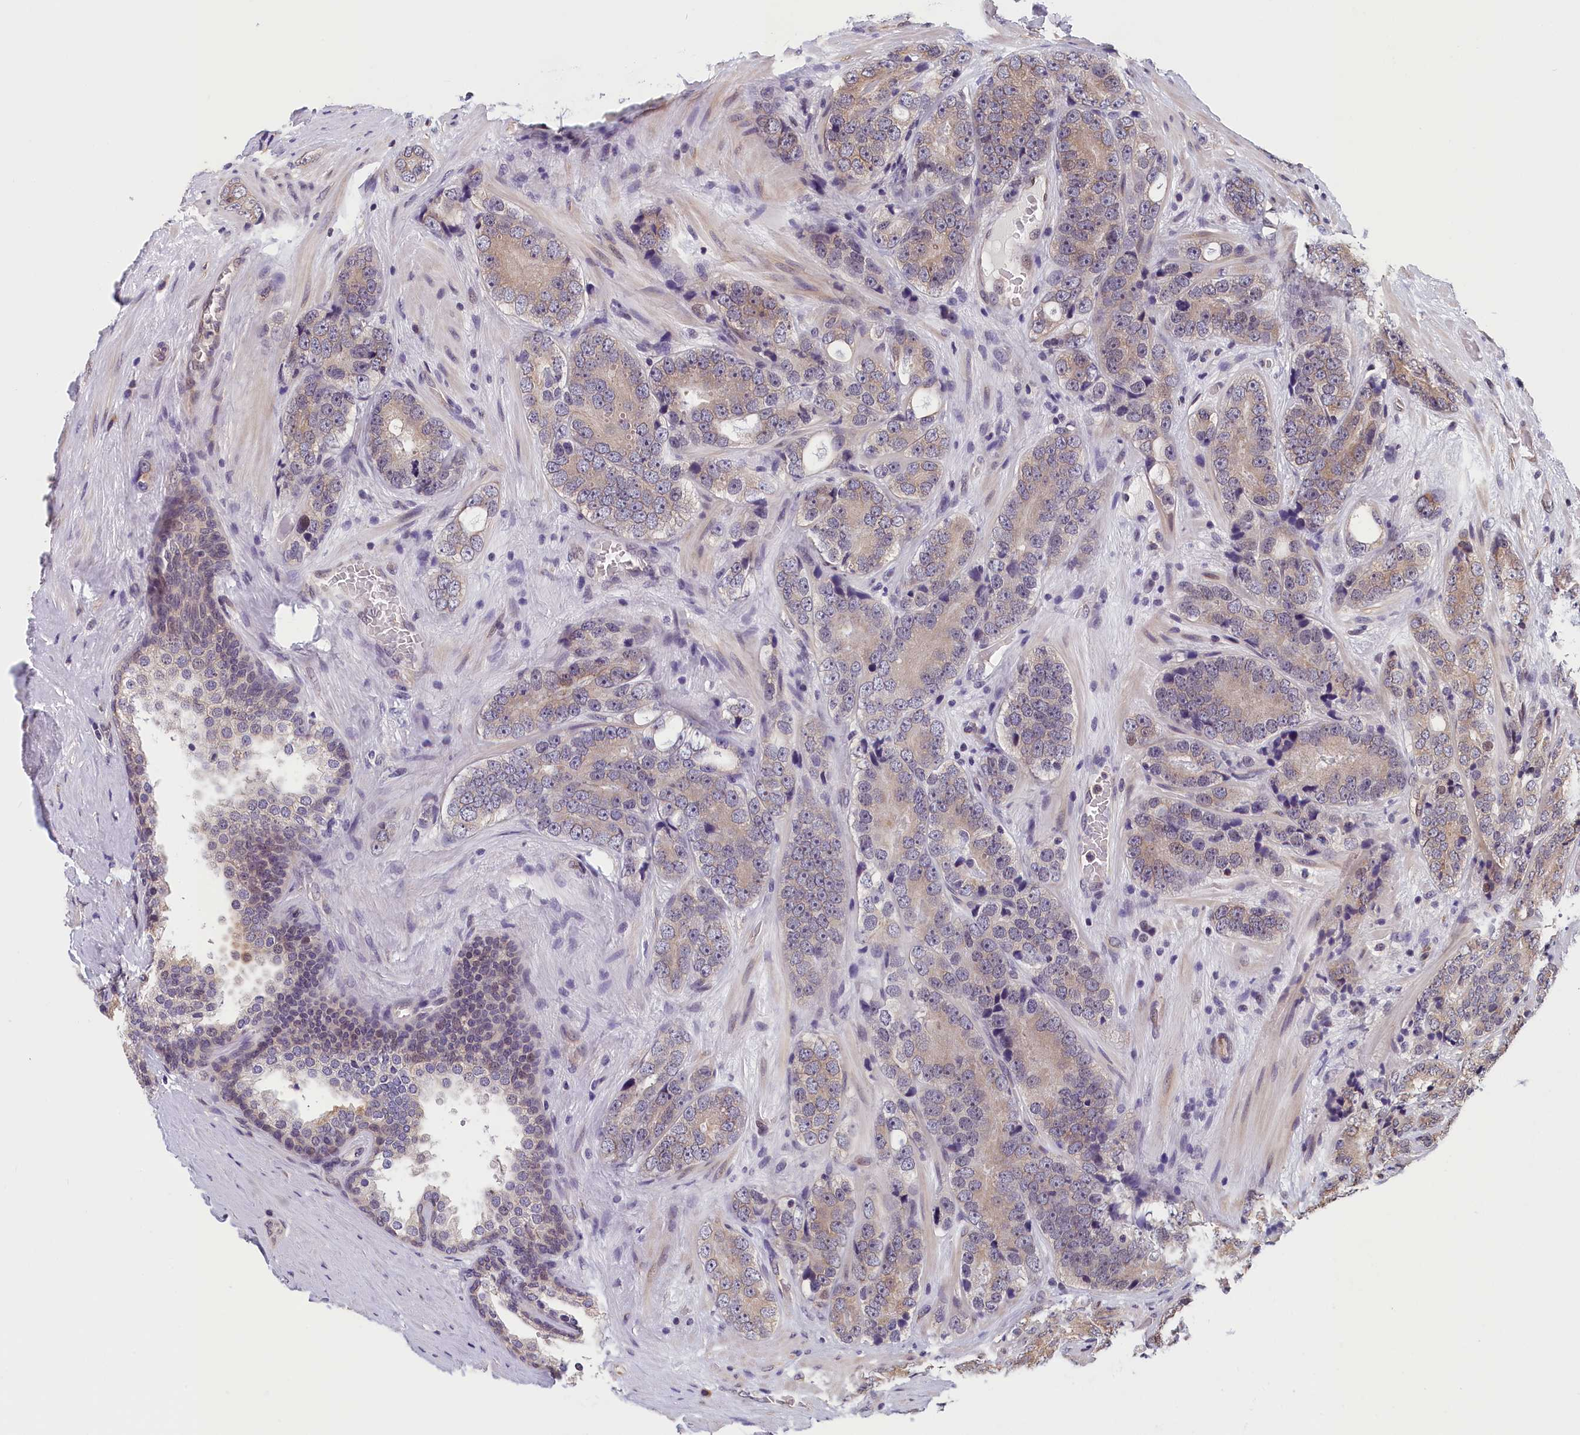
{"staining": {"intensity": "weak", "quantity": "<25%", "location": "cytoplasmic/membranous"}, "tissue": "prostate cancer", "cell_type": "Tumor cells", "image_type": "cancer", "snomed": [{"axis": "morphology", "description": "Adenocarcinoma, High grade"}, {"axis": "topography", "description": "Prostate"}], "caption": "Immunohistochemistry (IHC) photomicrograph of prostate adenocarcinoma (high-grade) stained for a protein (brown), which demonstrates no expression in tumor cells.", "gene": "TMEM116", "patient": {"sex": "male", "age": 56}}